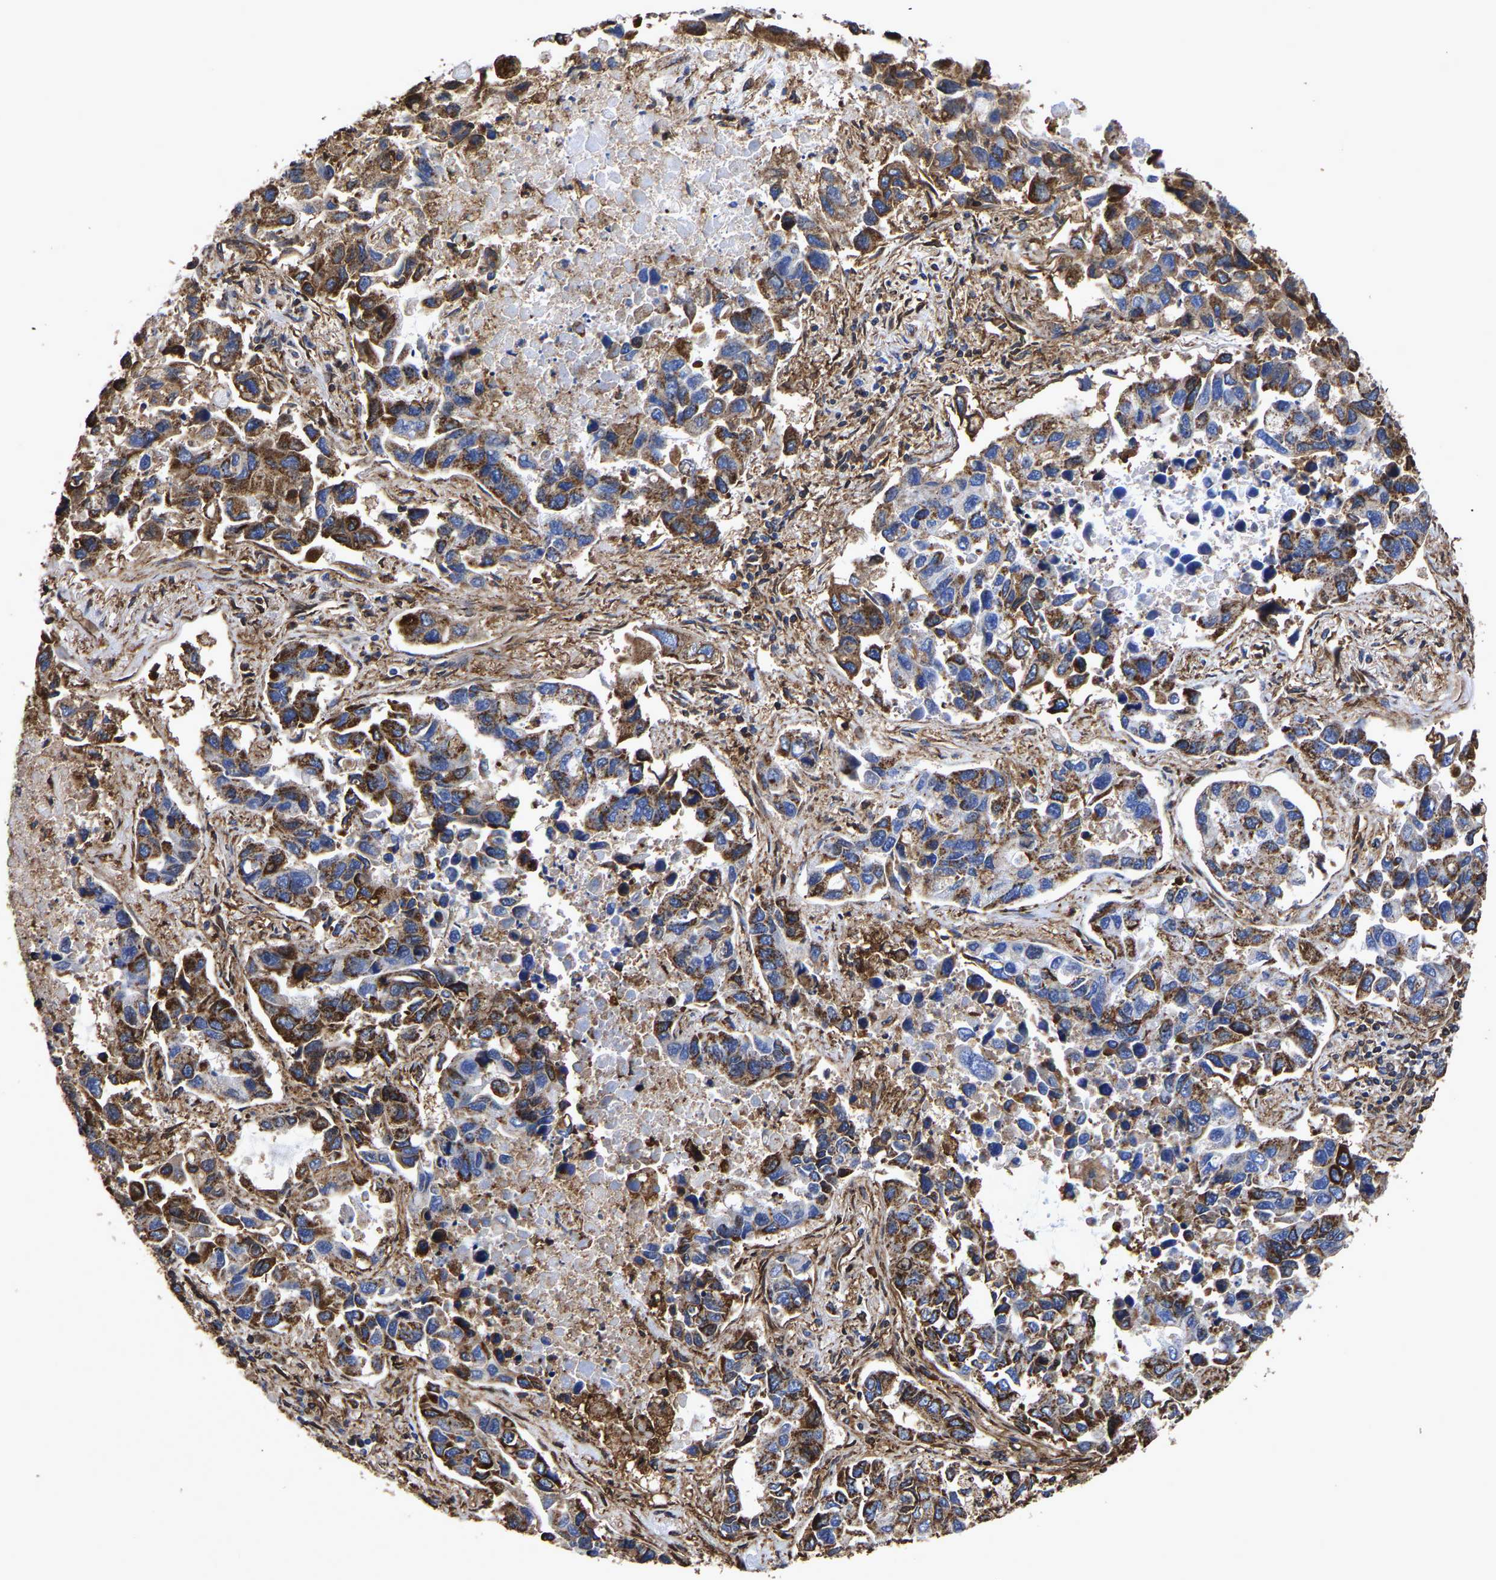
{"staining": {"intensity": "strong", "quantity": "25%-75%", "location": "cytoplasmic/membranous"}, "tissue": "lung cancer", "cell_type": "Tumor cells", "image_type": "cancer", "snomed": [{"axis": "morphology", "description": "Adenocarcinoma, NOS"}, {"axis": "topography", "description": "Lung"}], "caption": "Adenocarcinoma (lung) stained for a protein (brown) reveals strong cytoplasmic/membranous positive positivity in approximately 25%-75% of tumor cells.", "gene": "LIF", "patient": {"sex": "male", "age": 64}}